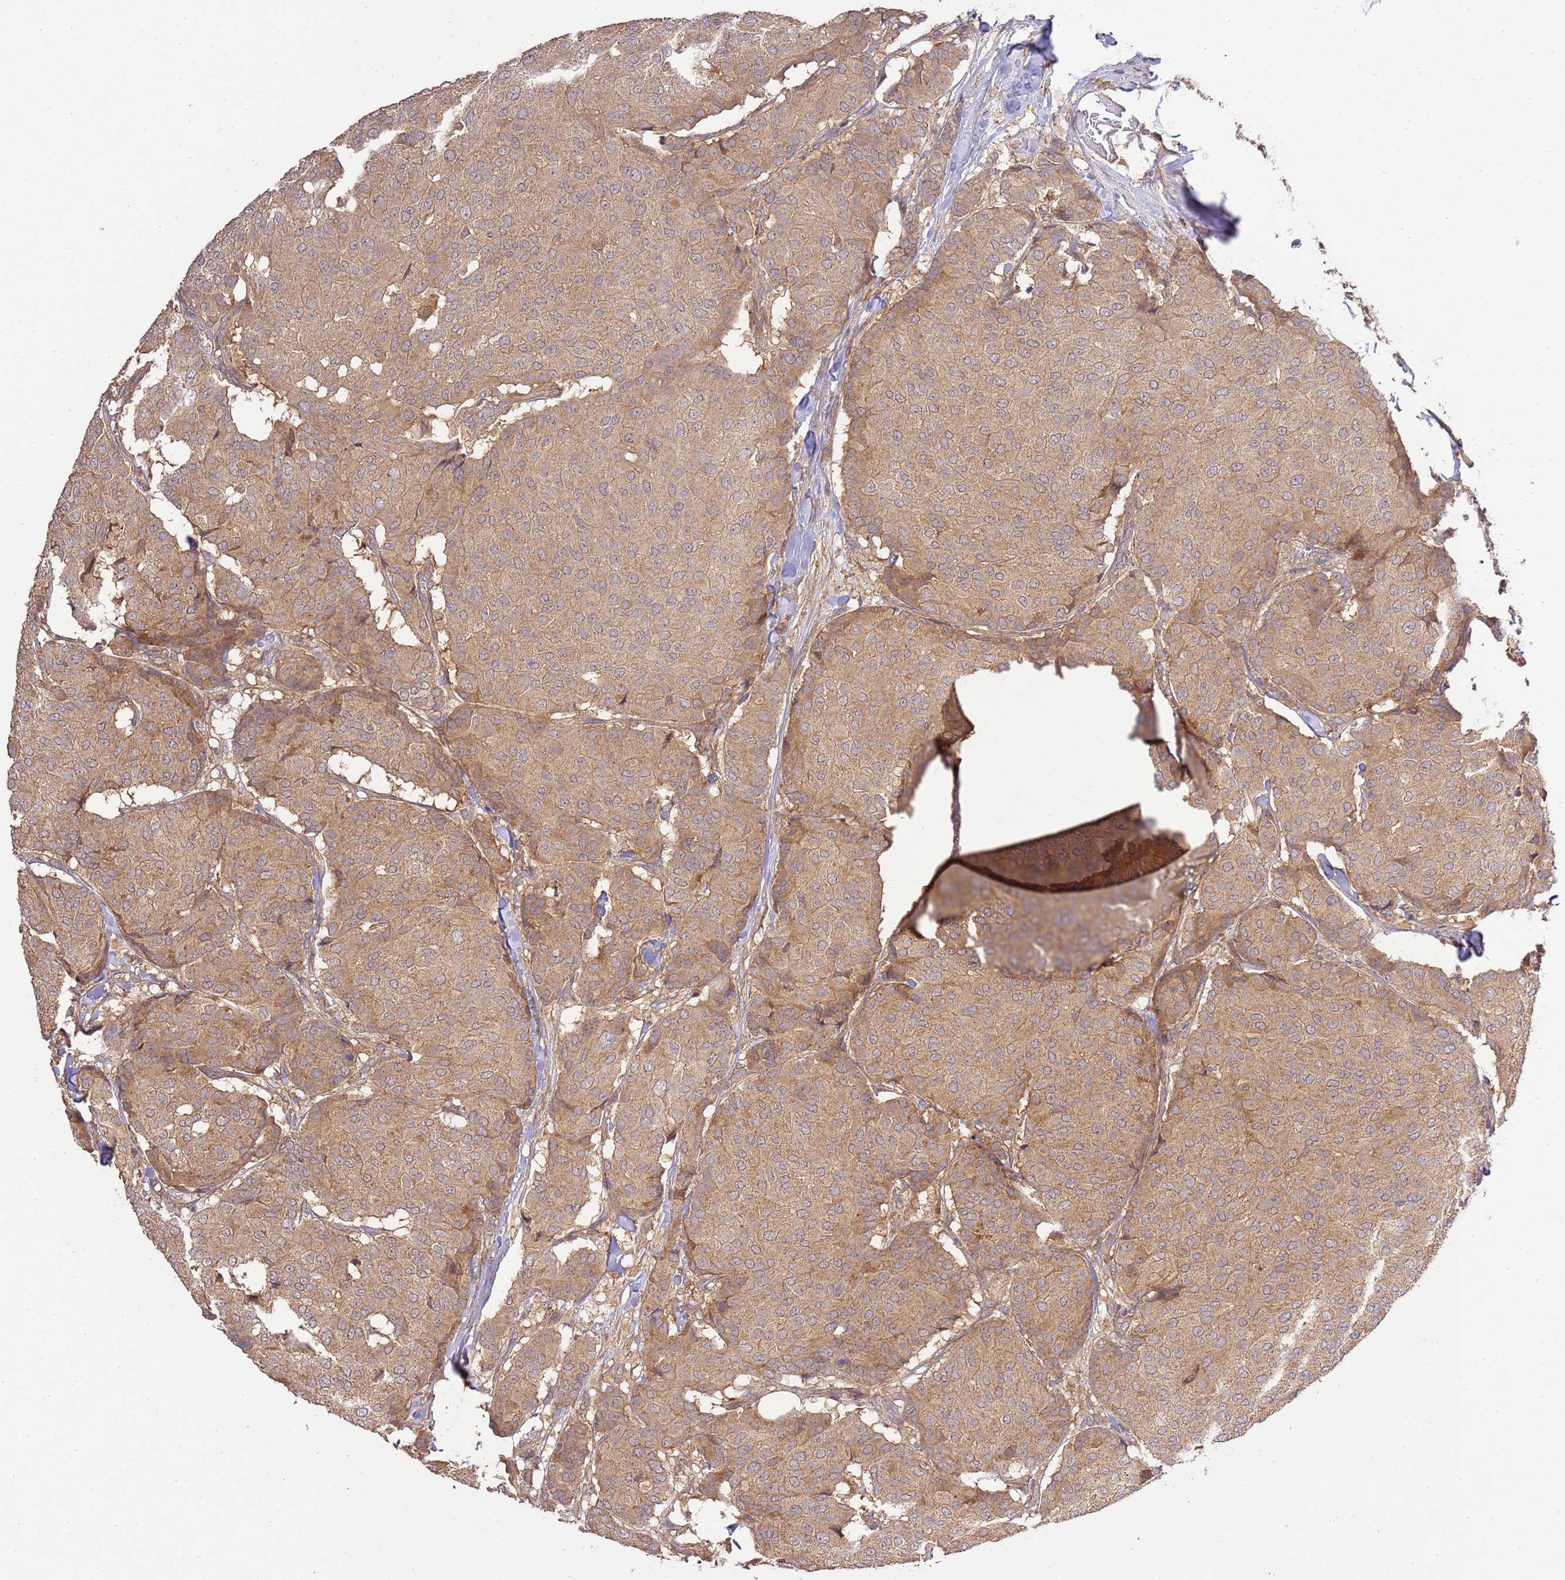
{"staining": {"intensity": "weak", "quantity": ">75%", "location": "cytoplasmic/membranous"}, "tissue": "breast cancer", "cell_type": "Tumor cells", "image_type": "cancer", "snomed": [{"axis": "morphology", "description": "Duct carcinoma"}, {"axis": "topography", "description": "Breast"}], "caption": "High-magnification brightfield microscopy of invasive ductal carcinoma (breast) stained with DAB (brown) and counterstained with hematoxylin (blue). tumor cells exhibit weak cytoplasmic/membranous staining is seen in about>75% of cells.", "gene": "GAREM1", "patient": {"sex": "female", "age": 75}}